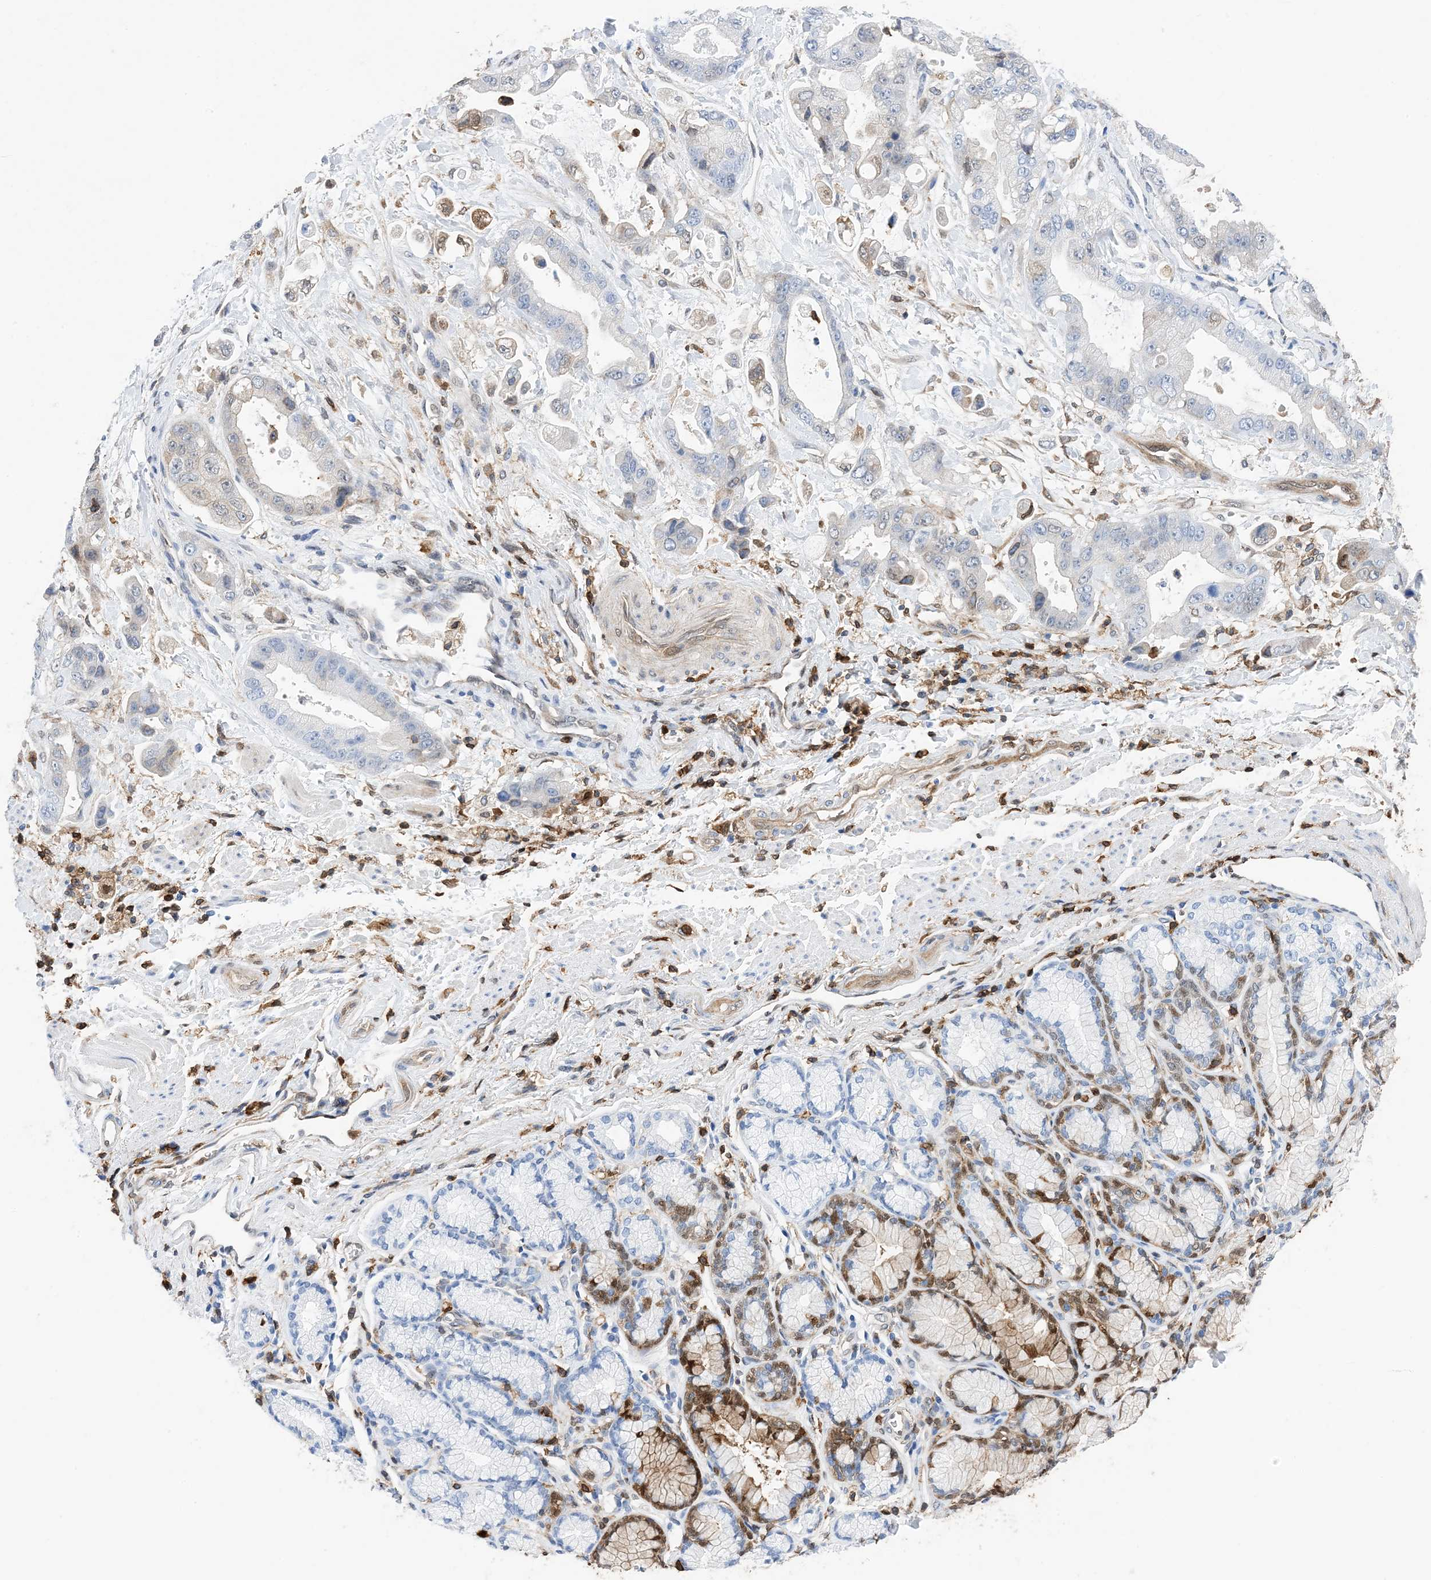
{"staining": {"intensity": "weak", "quantity": "<25%", "location": "cytoplasmic/membranous,nuclear"}, "tissue": "stomach cancer", "cell_type": "Tumor cells", "image_type": "cancer", "snomed": [{"axis": "morphology", "description": "Adenocarcinoma, NOS"}, {"axis": "topography", "description": "Stomach"}], "caption": "Tumor cells are negative for protein expression in human adenocarcinoma (stomach).", "gene": "ANXA1", "patient": {"sex": "male", "age": 62}}